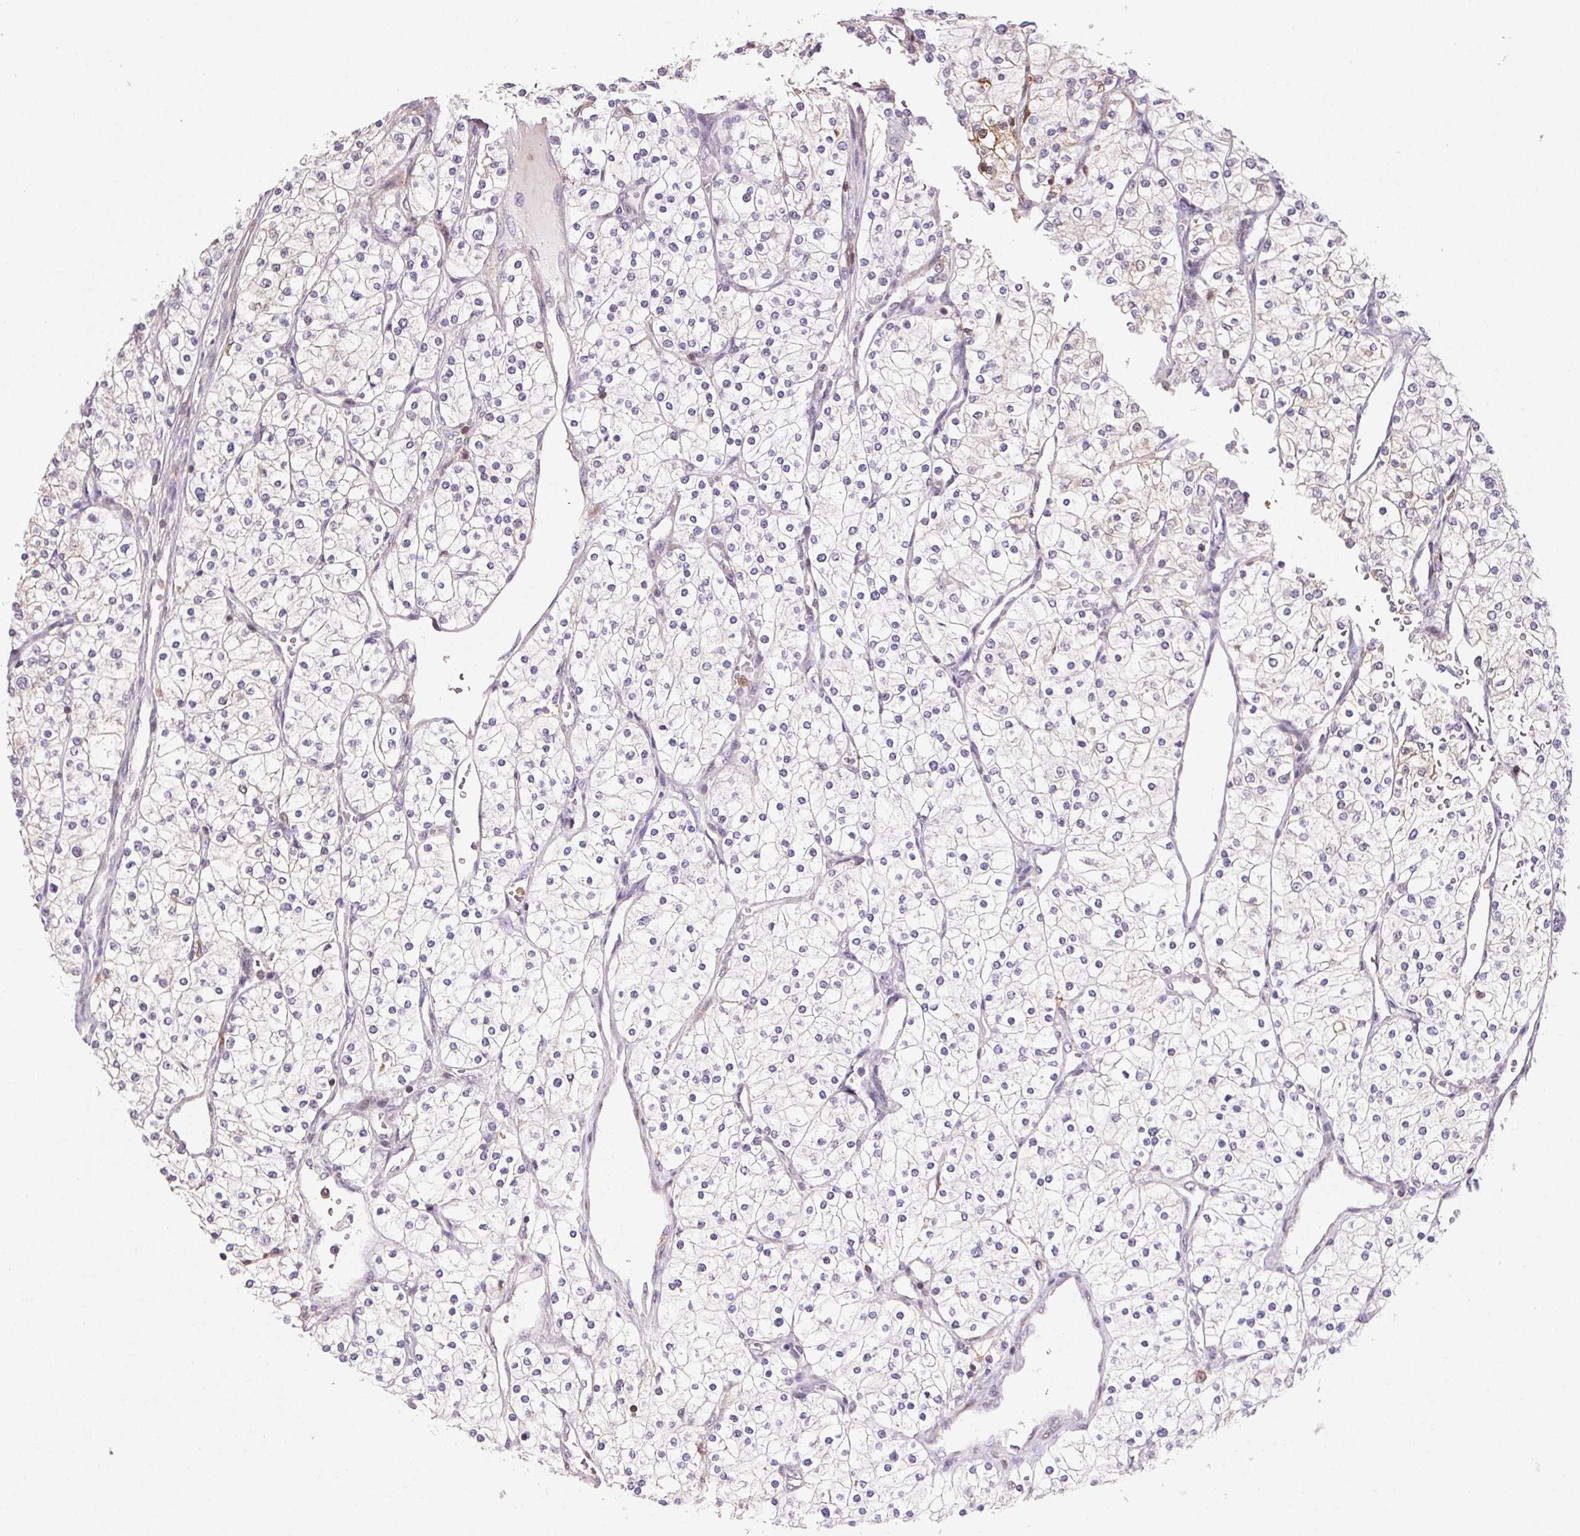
{"staining": {"intensity": "negative", "quantity": "none", "location": "none"}, "tissue": "renal cancer", "cell_type": "Tumor cells", "image_type": "cancer", "snomed": [{"axis": "morphology", "description": "Adenocarcinoma, NOS"}, {"axis": "topography", "description": "Kidney"}], "caption": "Tumor cells show no significant expression in adenocarcinoma (renal).", "gene": "GBP1", "patient": {"sex": "male", "age": 80}}